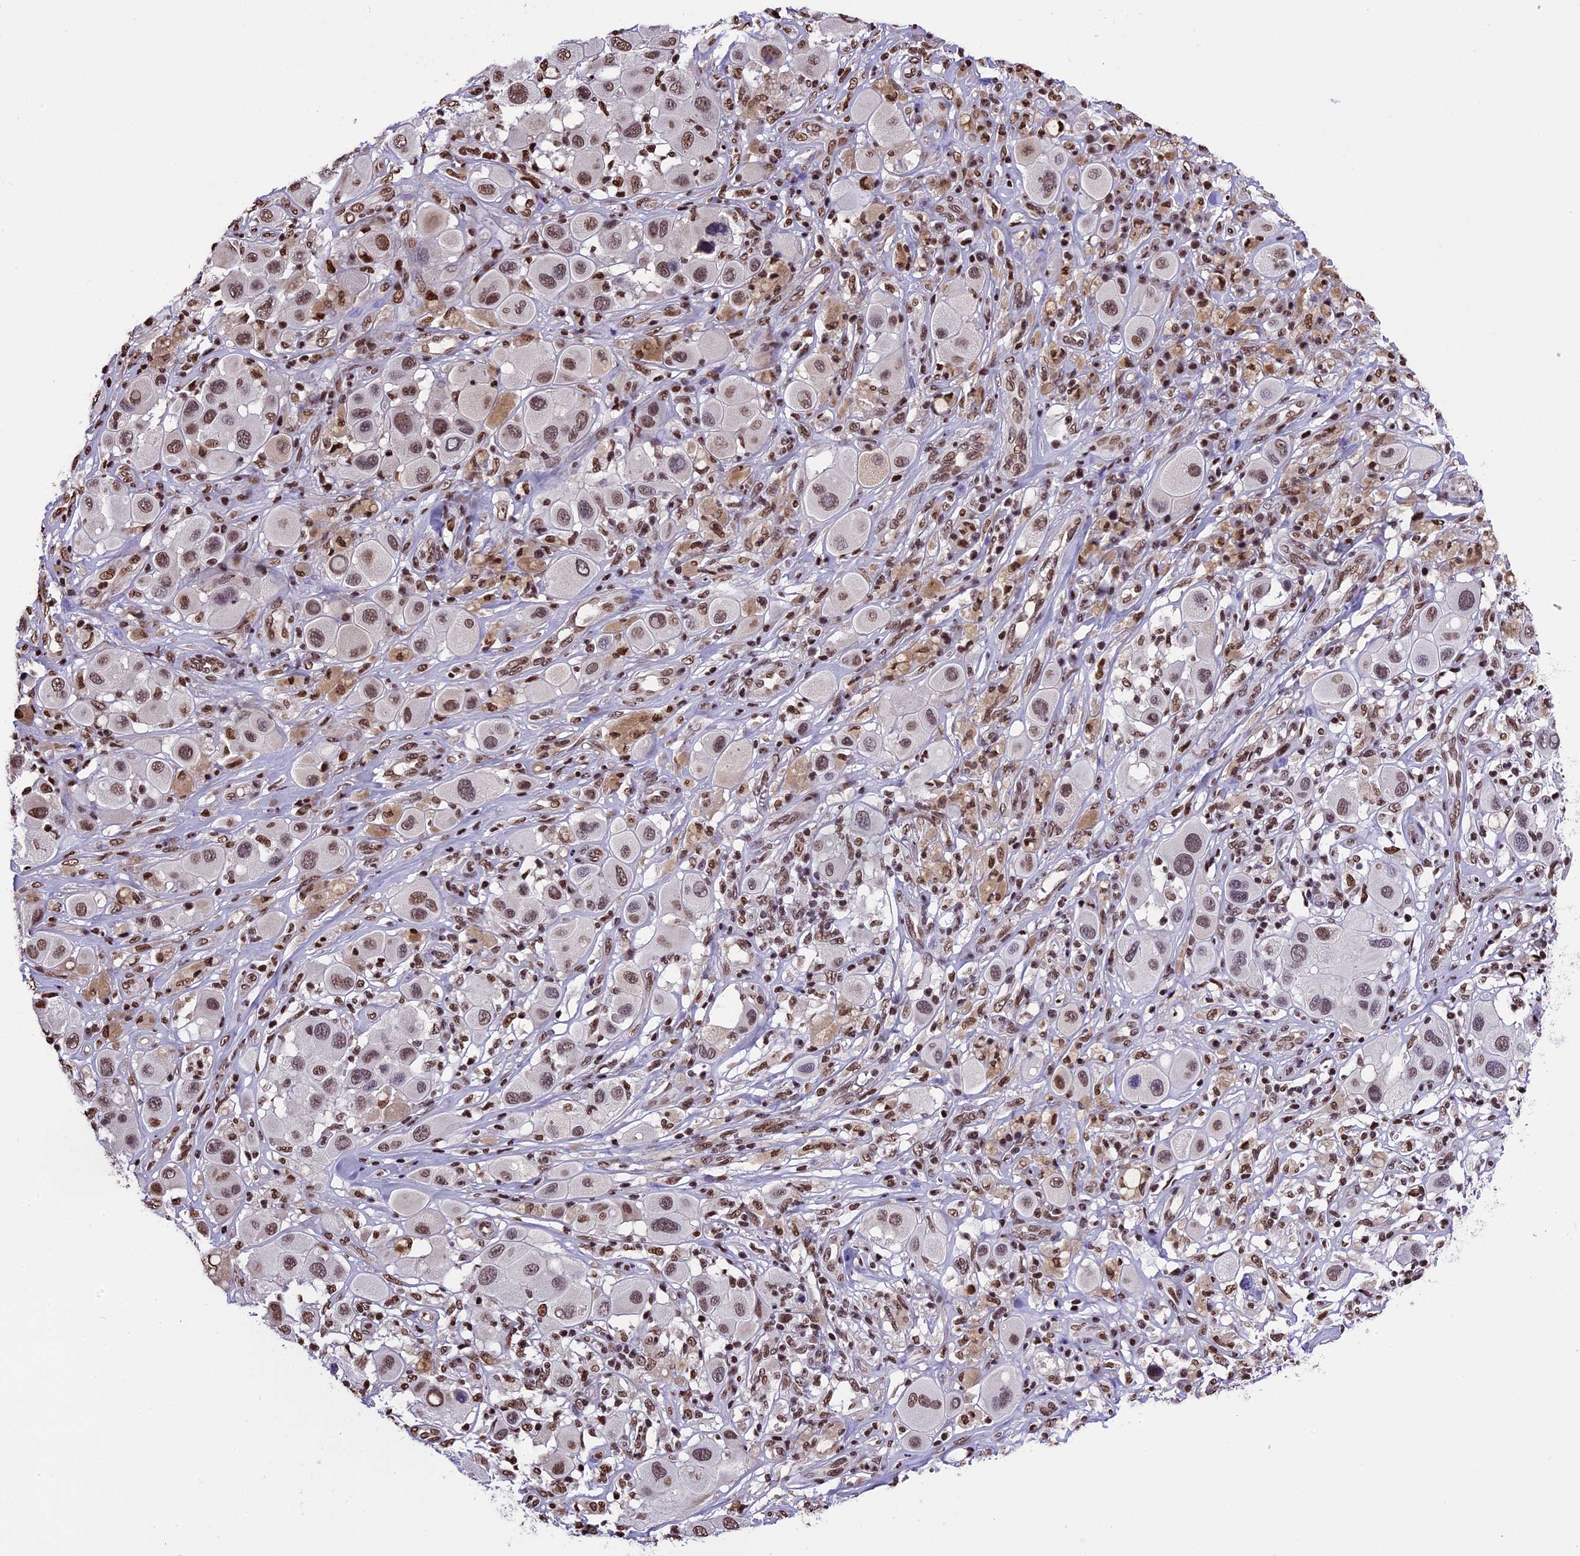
{"staining": {"intensity": "moderate", "quantity": ">75%", "location": "nuclear"}, "tissue": "melanoma", "cell_type": "Tumor cells", "image_type": "cancer", "snomed": [{"axis": "morphology", "description": "Malignant melanoma, Metastatic site"}, {"axis": "topography", "description": "Skin"}], "caption": "A photomicrograph showing moderate nuclear expression in approximately >75% of tumor cells in malignant melanoma (metastatic site), as visualized by brown immunohistochemical staining.", "gene": "POLR3E", "patient": {"sex": "male", "age": 41}}